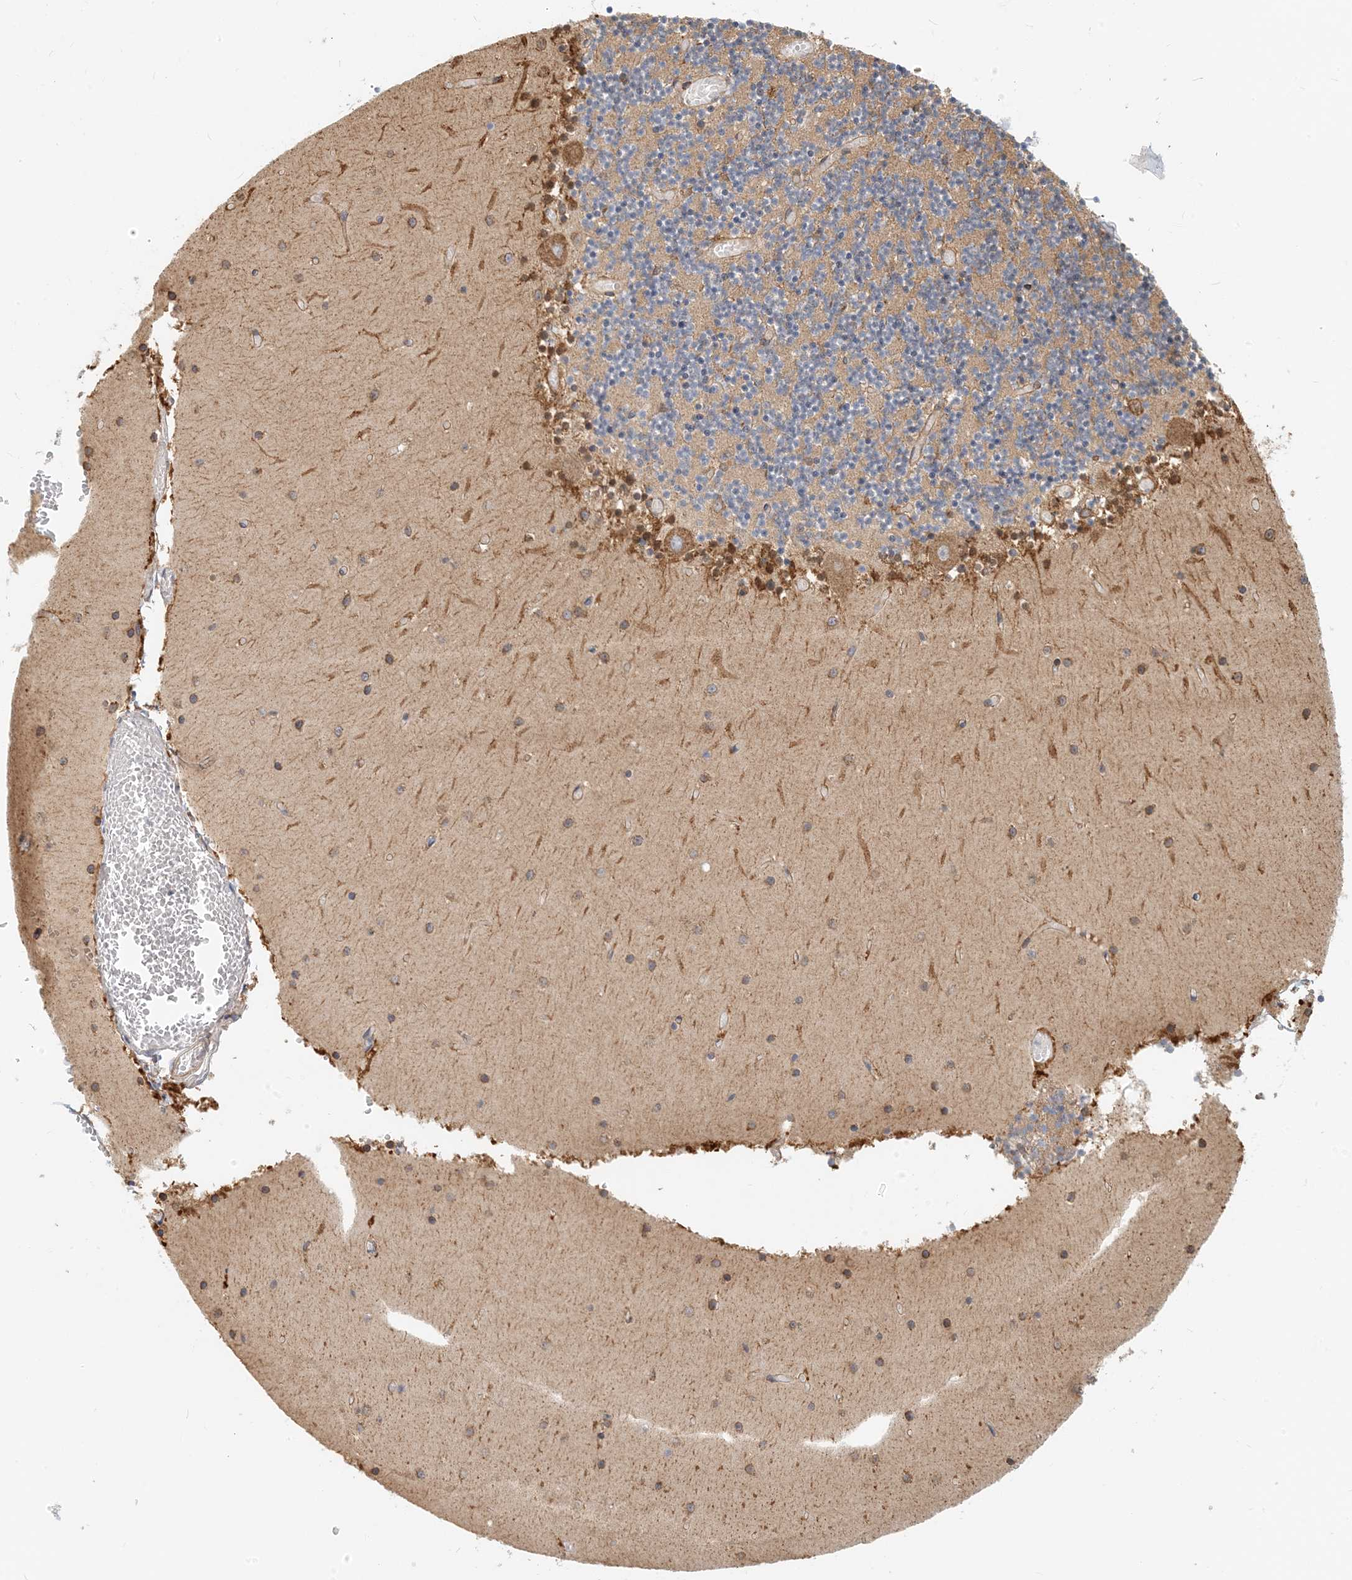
{"staining": {"intensity": "negative", "quantity": "none", "location": "none"}, "tissue": "cerebellum", "cell_type": "Cells in granular layer", "image_type": "normal", "snomed": [{"axis": "morphology", "description": "Normal tissue, NOS"}, {"axis": "topography", "description": "Cerebellum"}], "caption": "This photomicrograph is of normal cerebellum stained with immunohistochemistry to label a protein in brown with the nuclei are counter-stained blue. There is no positivity in cells in granular layer. (DAB immunohistochemistry visualized using brightfield microscopy, high magnification).", "gene": "HNMT", "patient": {"sex": "female", "age": 28}}